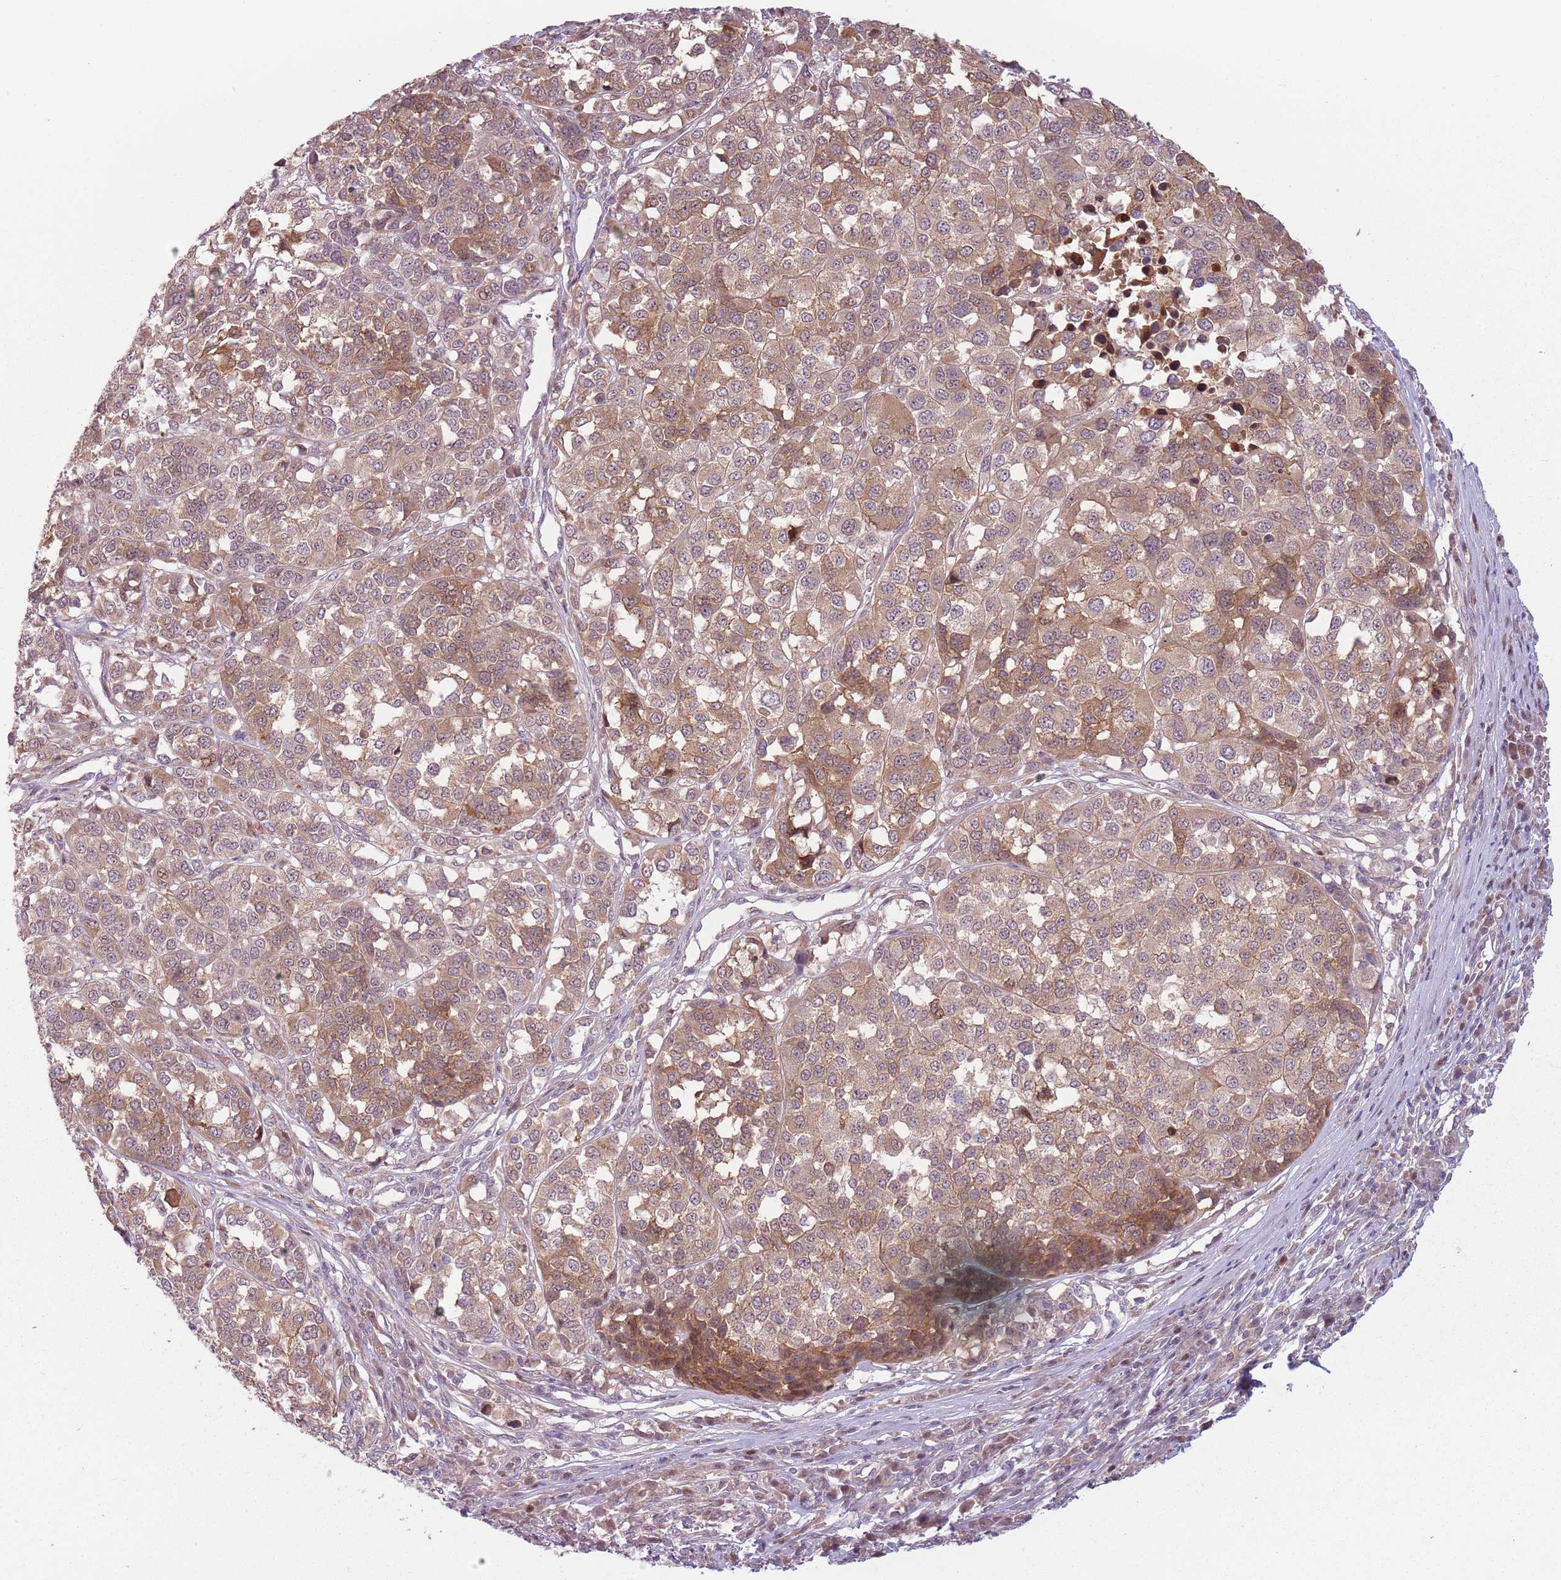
{"staining": {"intensity": "moderate", "quantity": ">75%", "location": "cytoplasmic/membranous,nuclear"}, "tissue": "melanoma", "cell_type": "Tumor cells", "image_type": "cancer", "snomed": [{"axis": "morphology", "description": "Malignant melanoma, Metastatic site"}, {"axis": "topography", "description": "Lymph node"}], "caption": "Tumor cells reveal medium levels of moderate cytoplasmic/membranous and nuclear positivity in approximately >75% of cells in melanoma. Using DAB (3,3'-diaminobenzidine) (brown) and hematoxylin (blue) stains, captured at high magnification using brightfield microscopy.", "gene": "ADGRG1", "patient": {"sex": "male", "age": 44}}